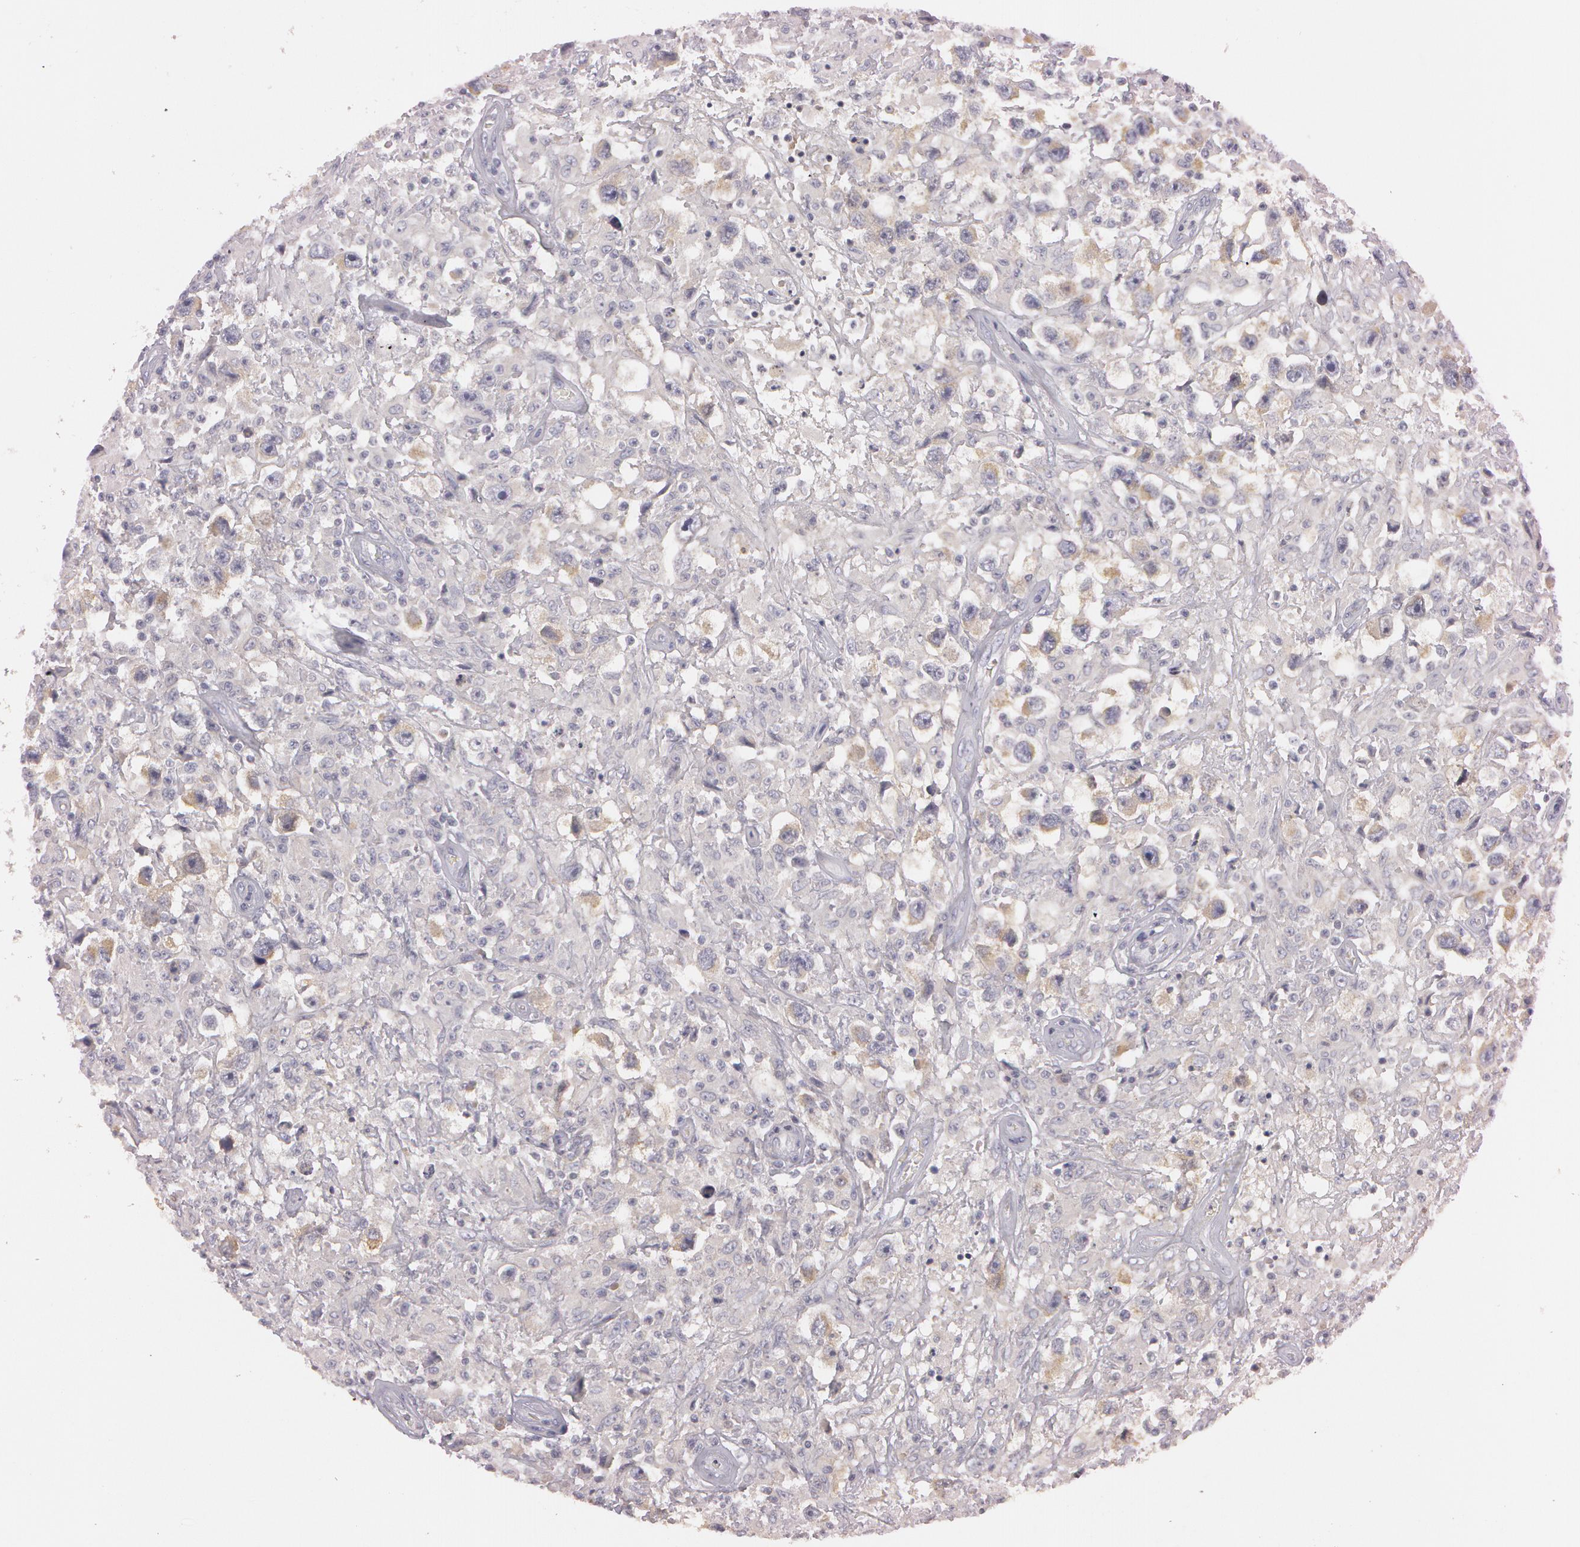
{"staining": {"intensity": "weak", "quantity": "<25%", "location": "cytoplasmic/membranous"}, "tissue": "testis cancer", "cell_type": "Tumor cells", "image_type": "cancer", "snomed": [{"axis": "morphology", "description": "Seminoma, NOS"}, {"axis": "topography", "description": "Testis"}], "caption": "Image shows no significant protein positivity in tumor cells of testis cancer.", "gene": "MXRA5", "patient": {"sex": "male", "age": 34}}